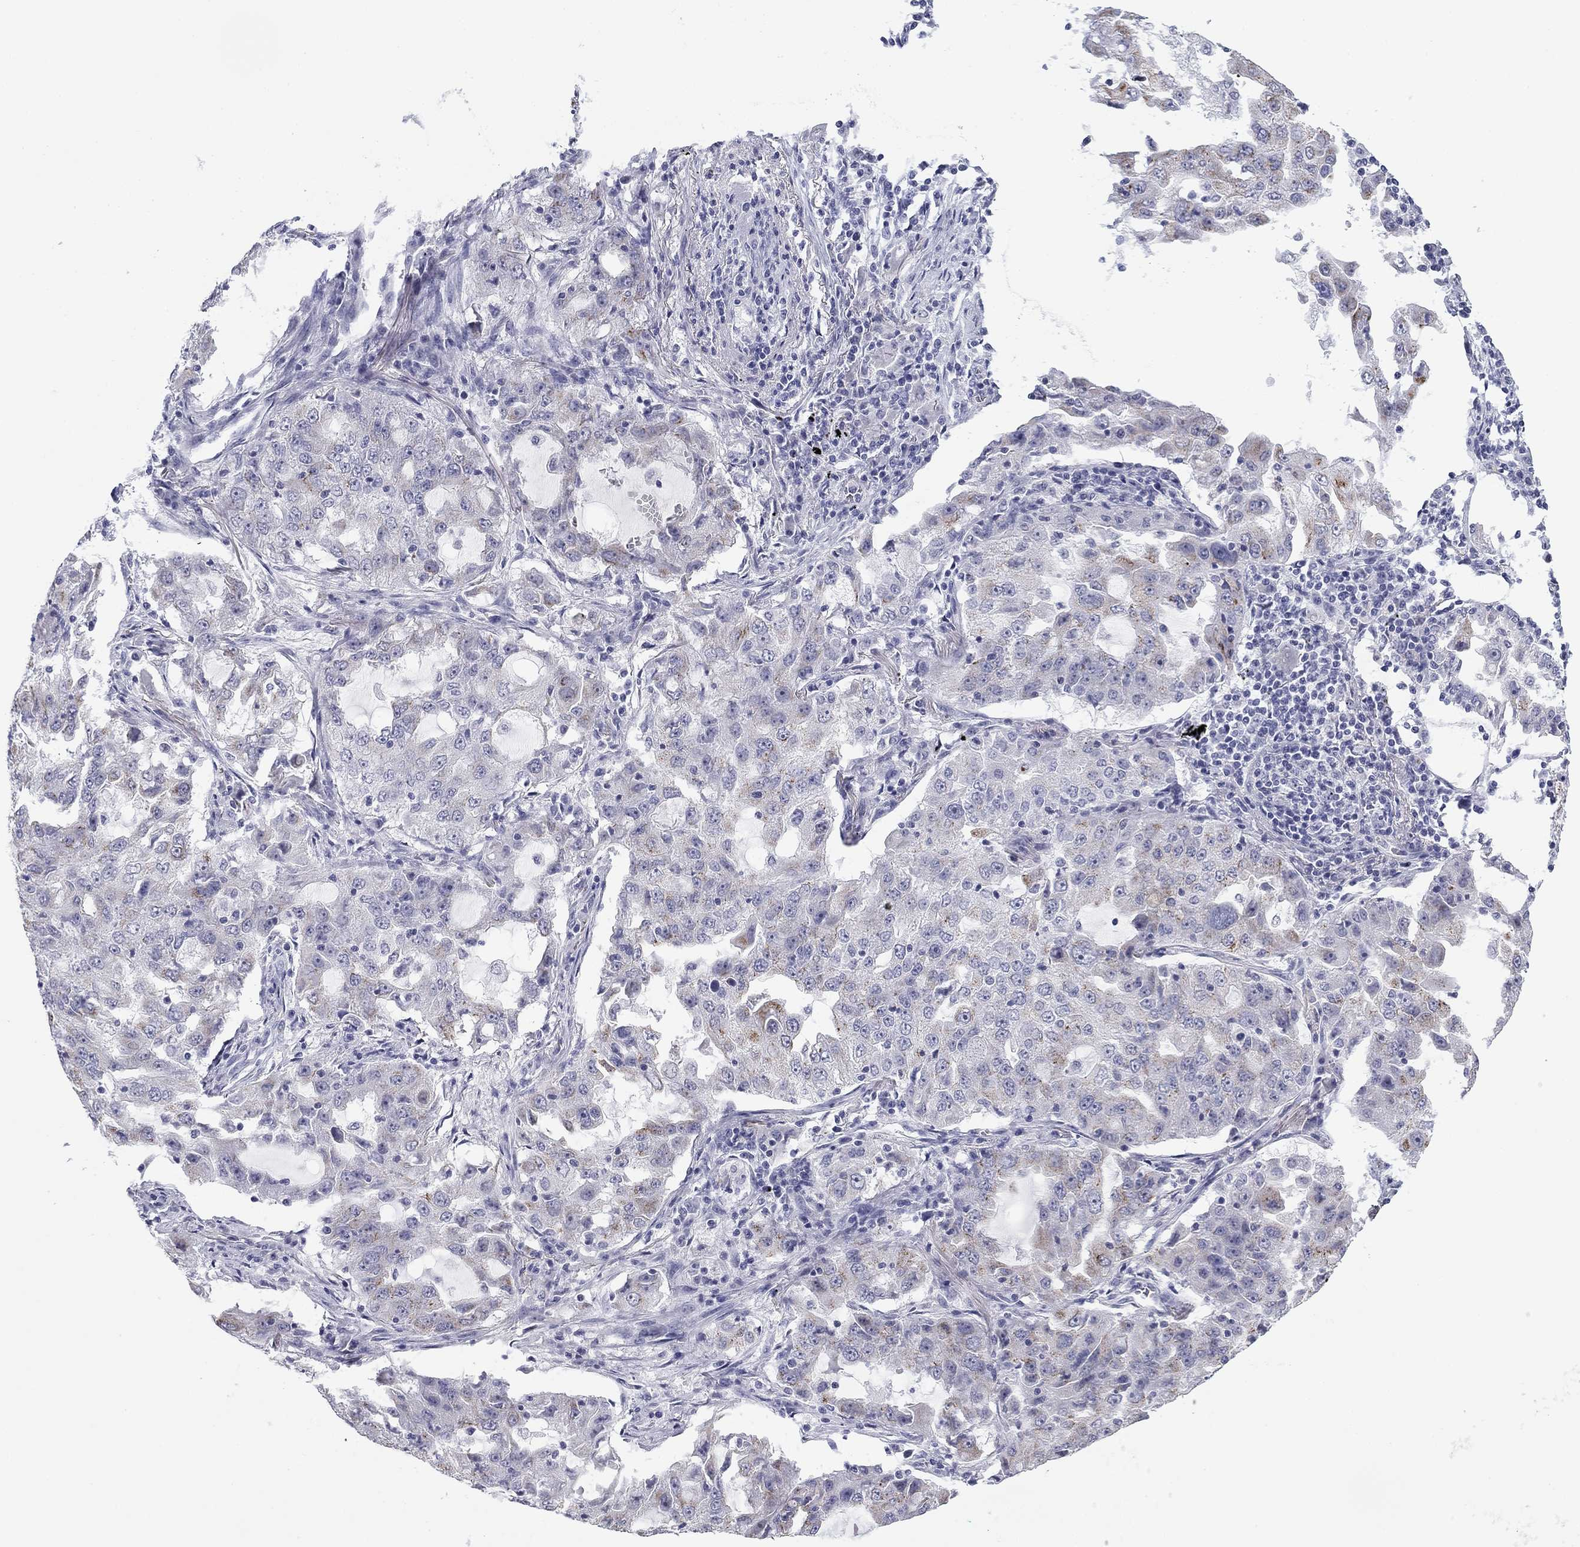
{"staining": {"intensity": "weak", "quantity": "<25%", "location": "cytoplasmic/membranous"}, "tissue": "lung cancer", "cell_type": "Tumor cells", "image_type": "cancer", "snomed": [{"axis": "morphology", "description": "Adenocarcinoma, NOS"}, {"axis": "topography", "description": "Lung"}], "caption": "Lung cancer (adenocarcinoma) stained for a protein using immunohistochemistry (IHC) displays no staining tumor cells.", "gene": "PRPH", "patient": {"sex": "female", "age": 61}}